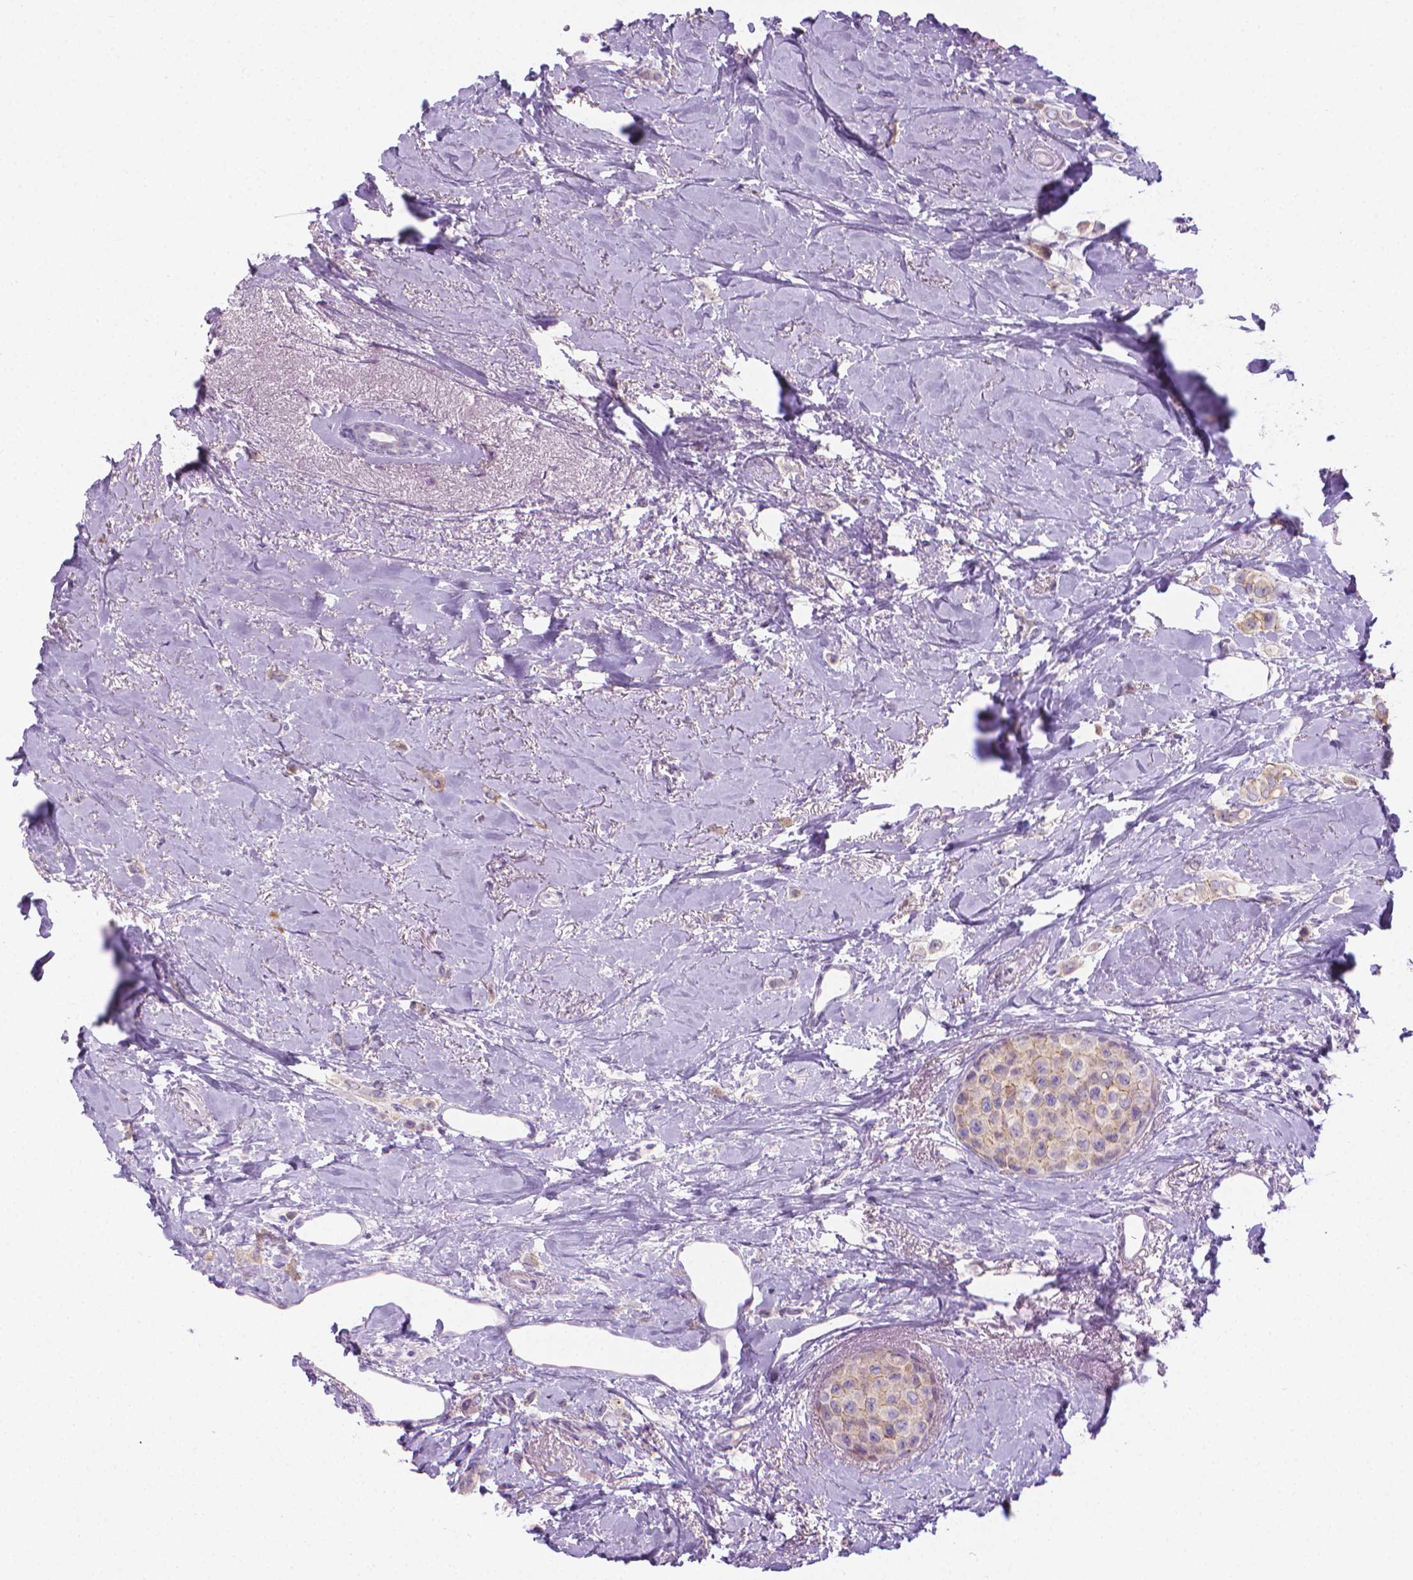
{"staining": {"intensity": "weak", "quantity": "<25%", "location": "cytoplasmic/membranous"}, "tissue": "breast cancer", "cell_type": "Tumor cells", "image_type": "cancer", "snomed": [{"axis": "morphology", "description": "Lobular carcinoma"}, {"axis": "topography", "description": "Breast"}], "caption": "Tumor cells show no significant protein positivity in breast cancer (lobular carcinoma). Brightfield microscopy of IHC stained with DAB (3,3'-diaminobenzidine) (brown) and hematoxylin (blue), captured at high magnification.", "gene": "SPAG6", "patient": {"sex": "female", "age": 66}}